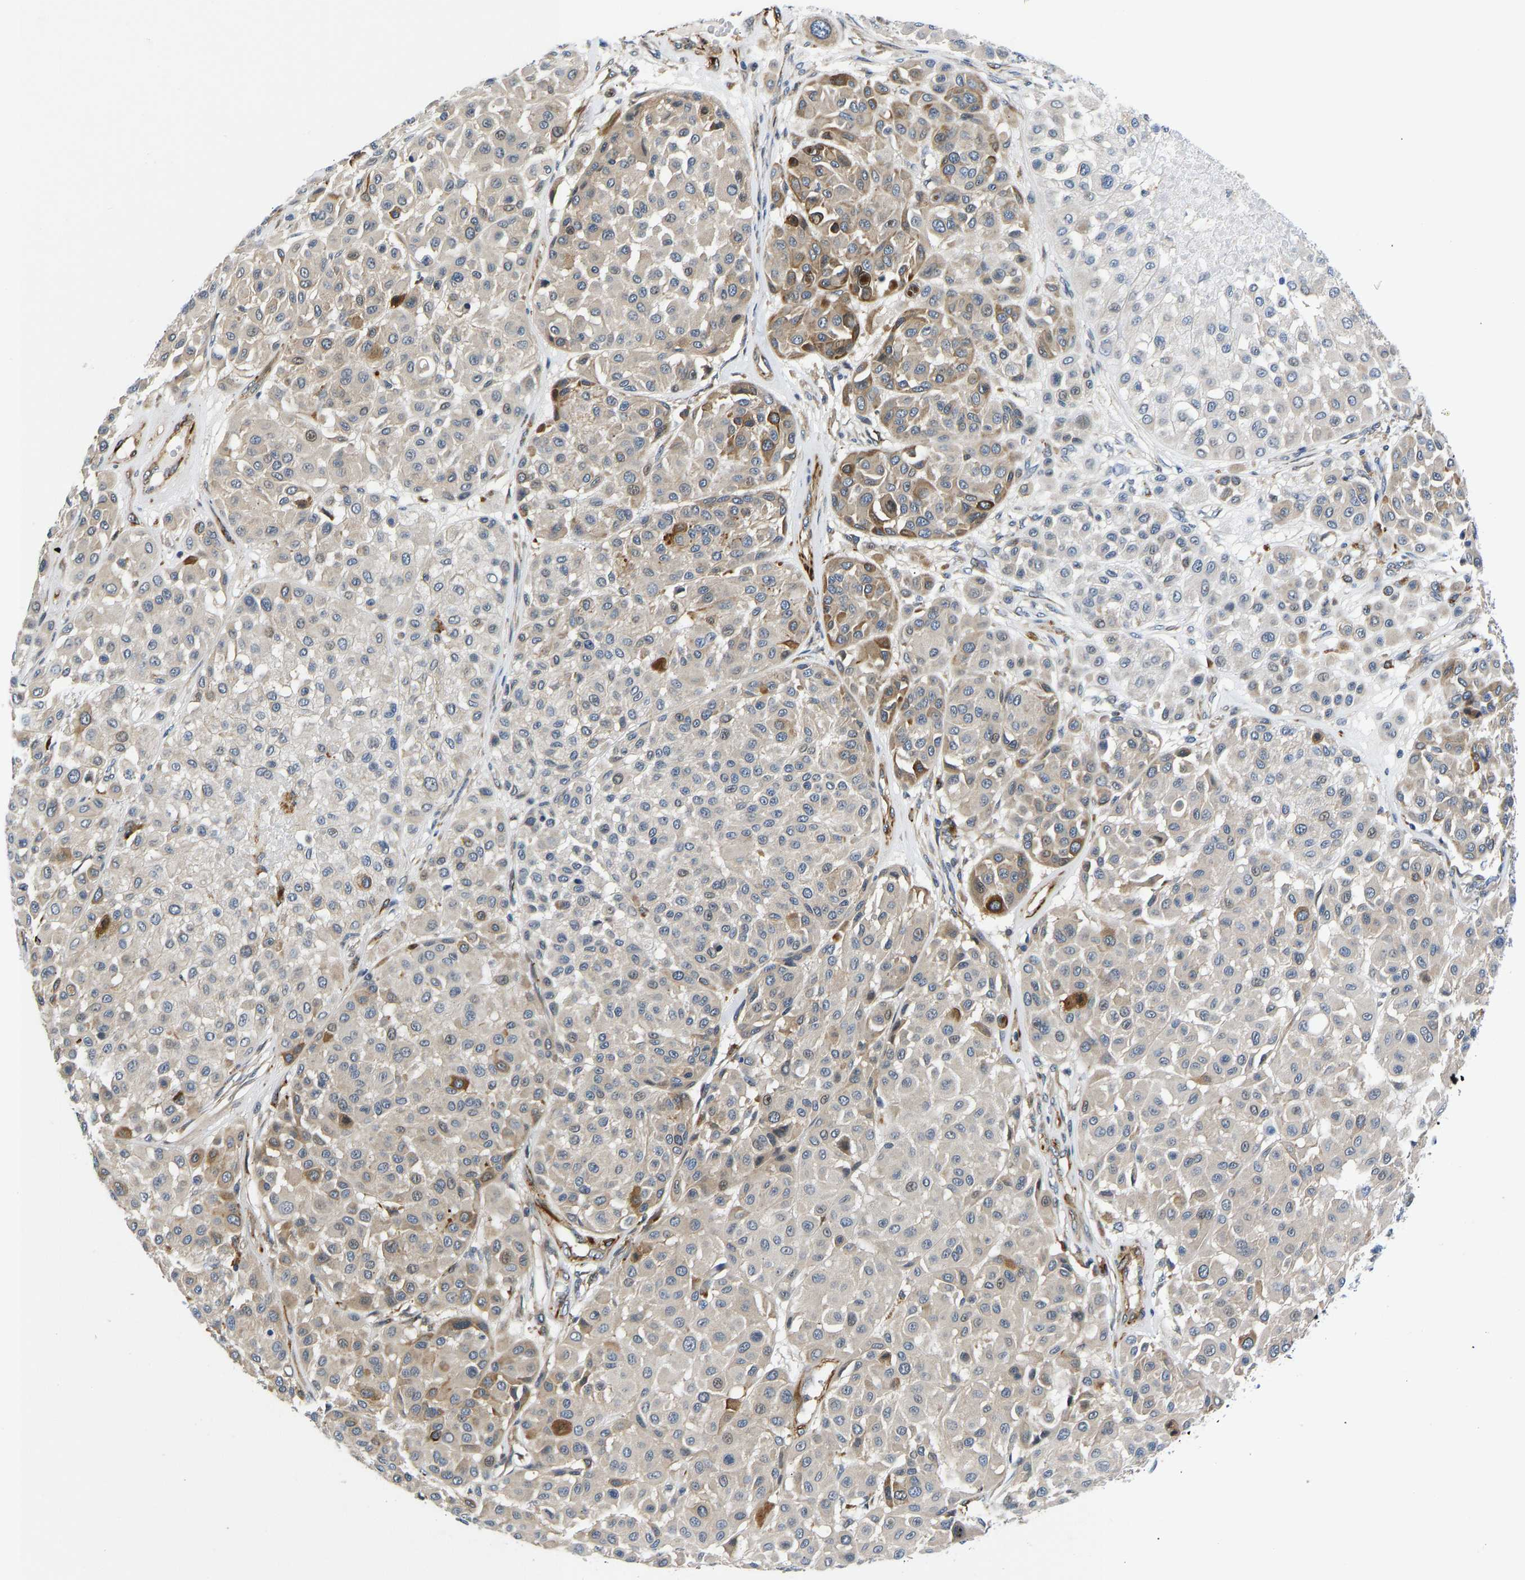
{"staining": {"intensity": "moderate", "quantity": "<25%", "location": "cytoplasmic/membranous"}, "tissue": "melanoma", "cell_type": "Tumor cells", "image_type": "cancer", "snomed": [{"axis": "morphology", "description": "Malignant melanoma, Metastatic site"}, {"axis": "topography", "description": "Soft tissue"}], "caption": "Immunohistochemistry (IHC) micrograph of malignant melanoma (metastatic site) stained for a protein (brown), which exhibits low levels of moderate cytoplasmic/membranous staining in approximately <25% of tumor cells.", "gene": "RESF1", "patient": {"sex": "male", "age": 41}}